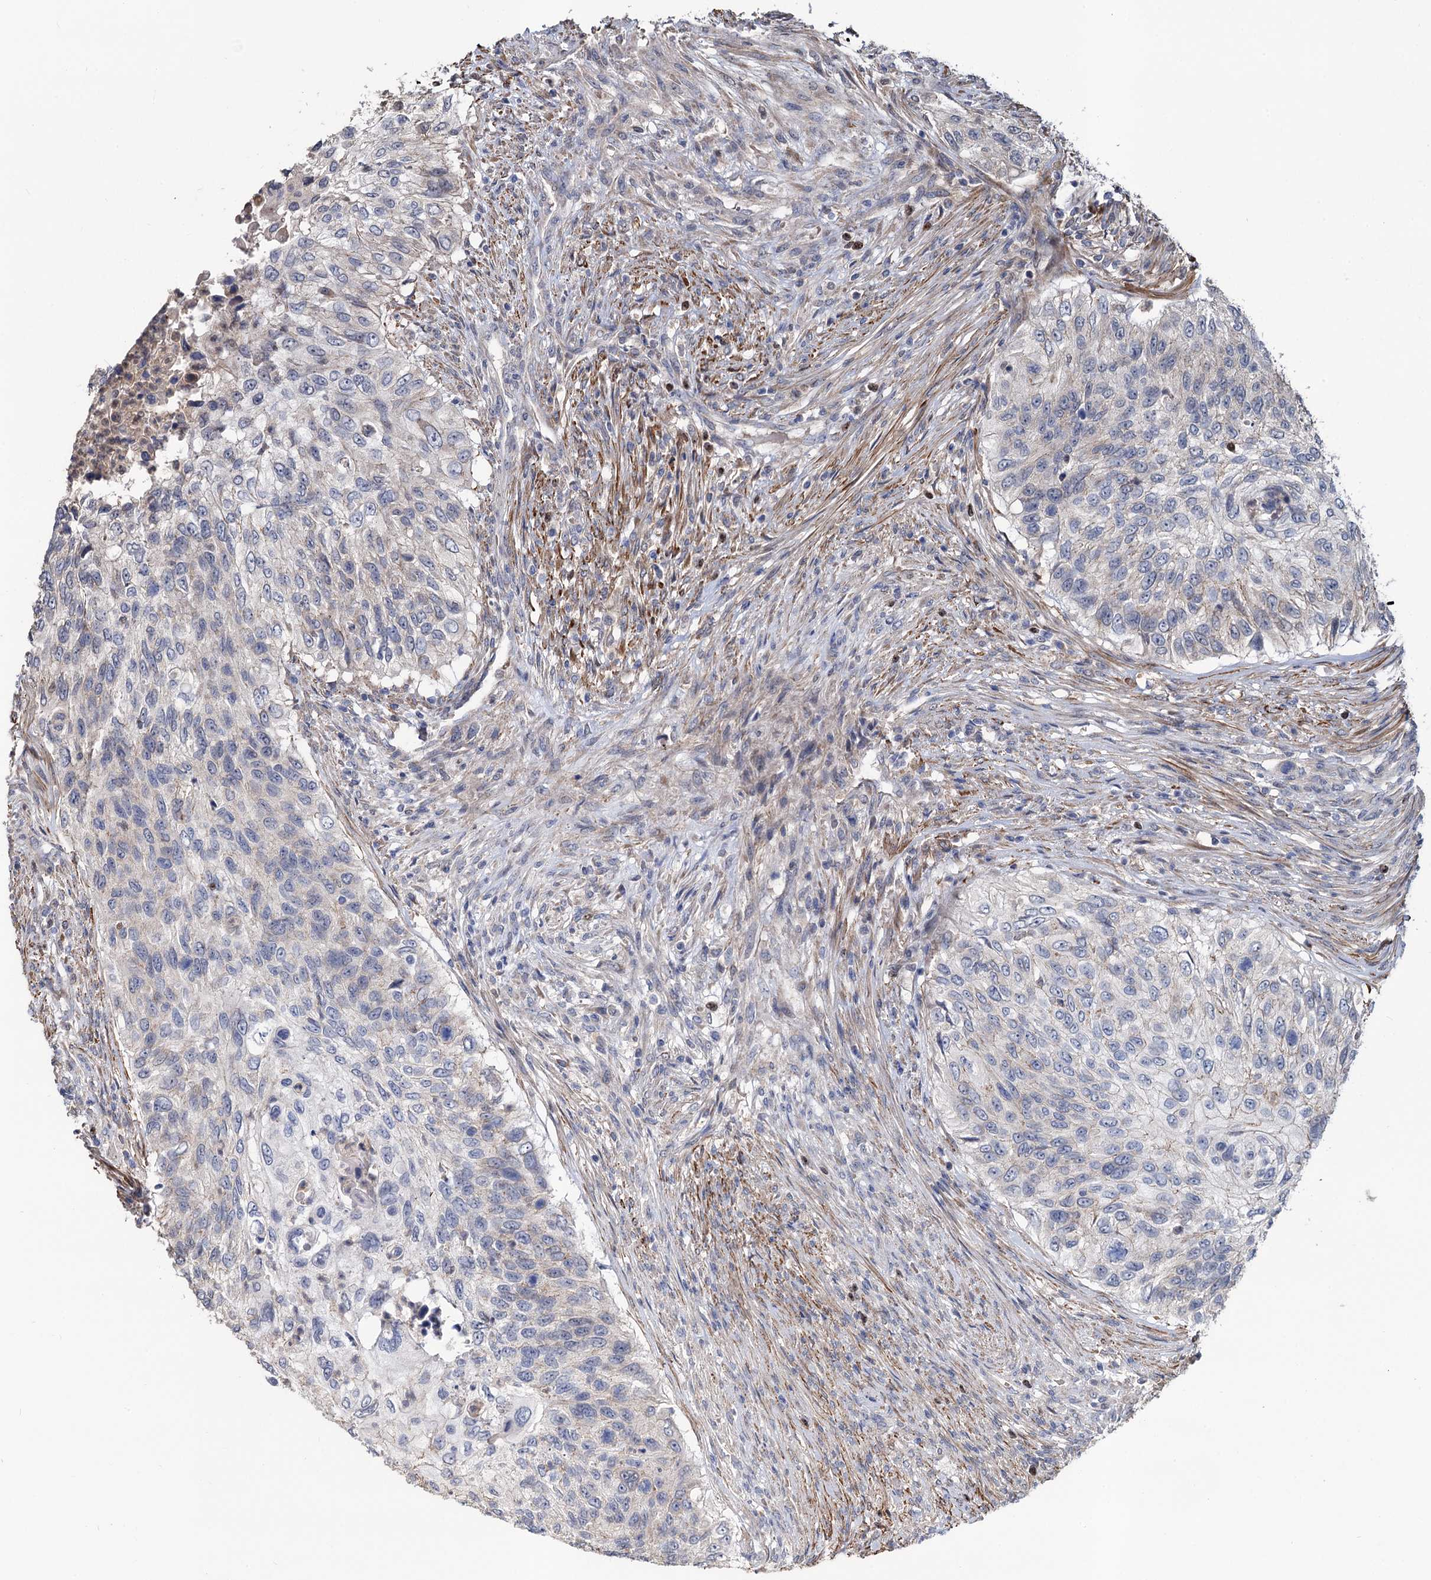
{"staining": {"intensity": "negative", "quantity": "none", "location": "none"}, "tissue": "urothelial cancer", "cell_type": "Tumor cells", "image_type": "cancer", "snomed": [{"axis": "morphology", "description": "Urothelial carcinoma, High grade"}, {"axis": "topography", "description": "Urinary bladder"}], "caption": "Micrograph shows no protein staining in tumor cells of high-grade urothelial carcinoma tissue.", "gene": "ALKBH7", "patient": {"sex": "female", "age": 60}}